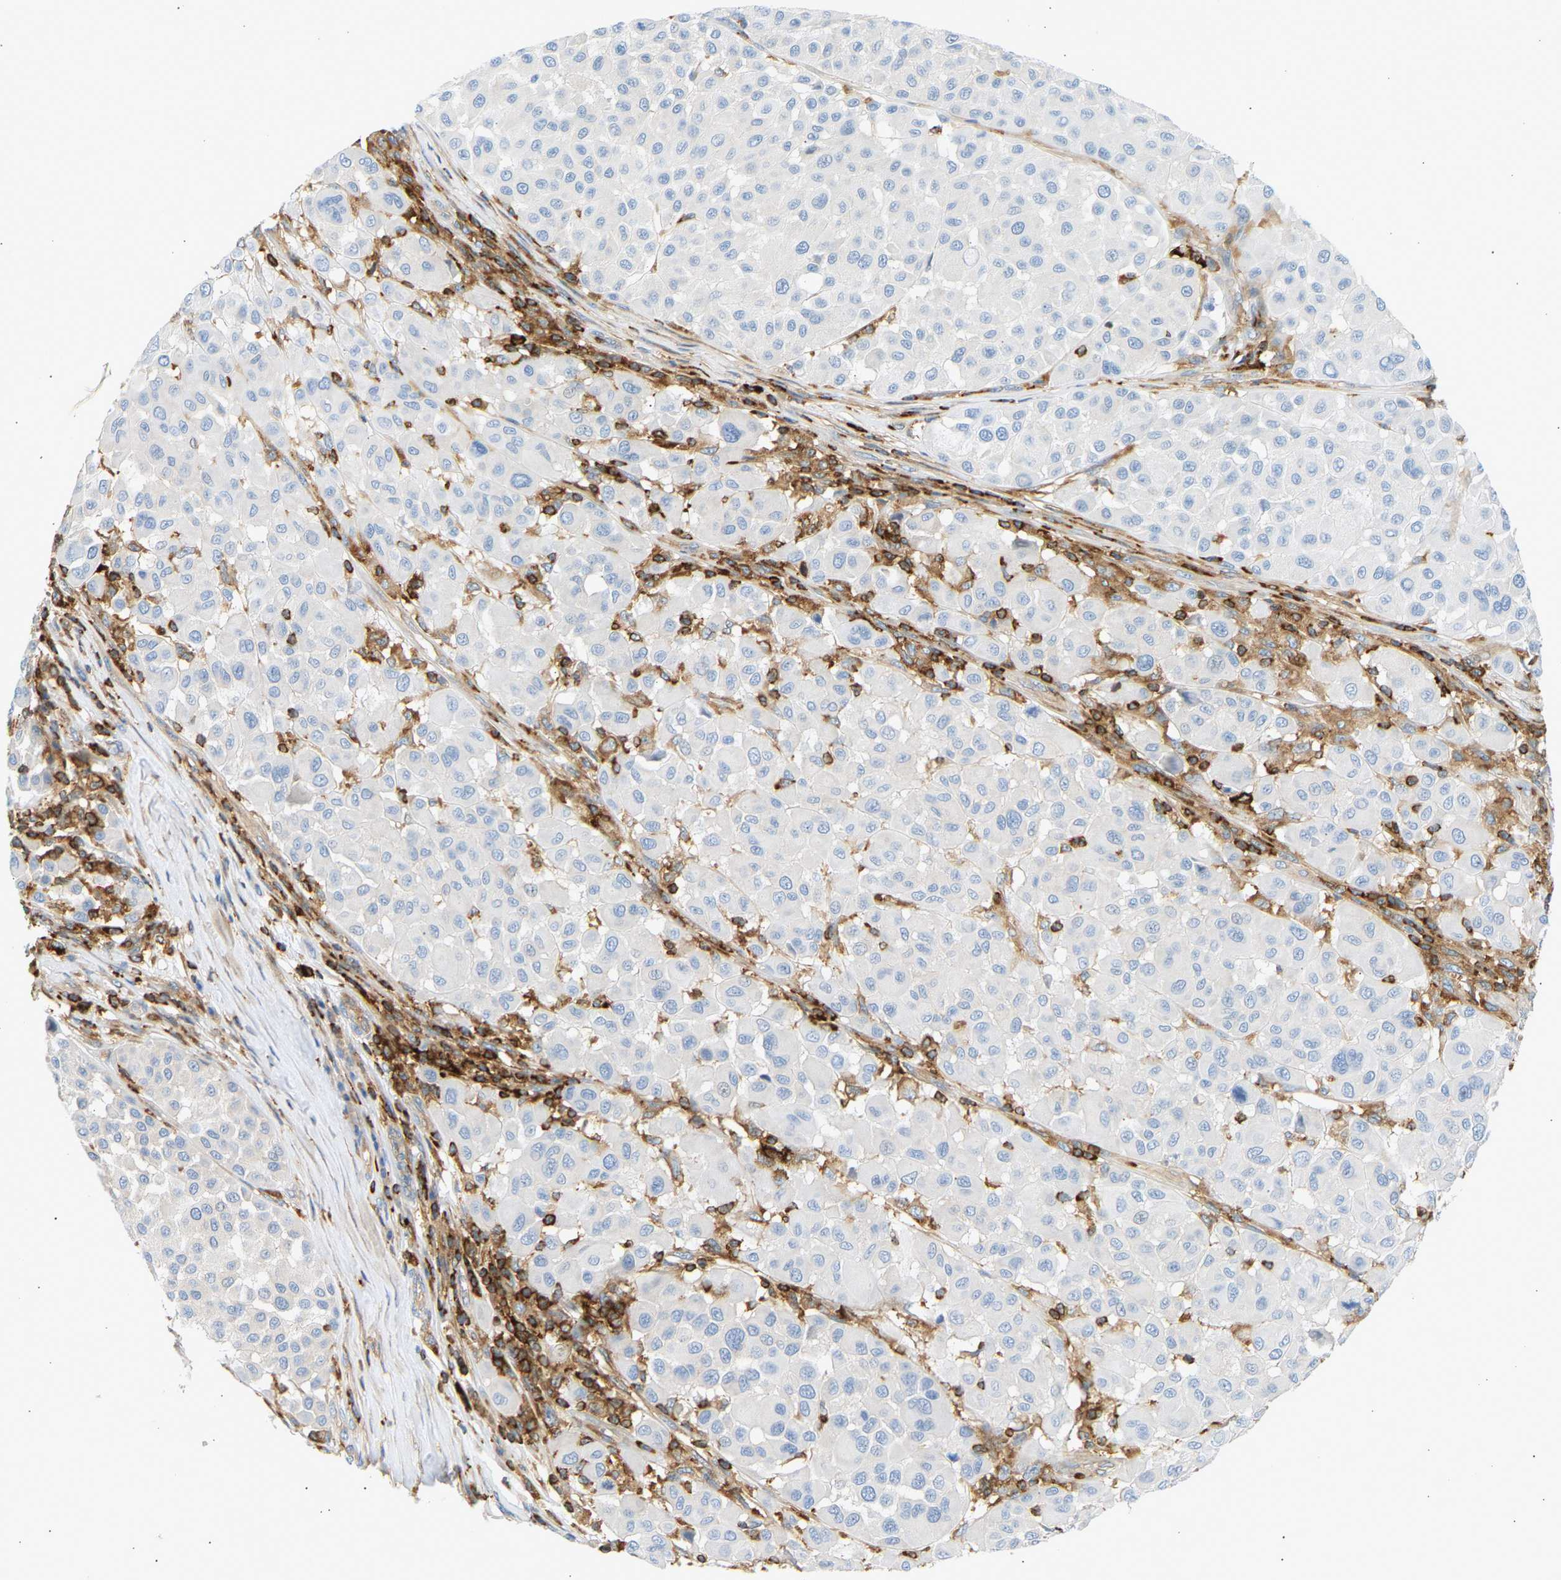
{"staining": {"intensity": "negative", "quantity": "none", "location": "none"}, "tissue": "melanoma", "cell_type": "Tumor cells", "image_type": "cancer", "snomed": [{"axis": "morphology", "description": "Malignant melanoma, Metastatic site"}, {"axis": "topography", "description": "Soft tissue"}], "caption": "Immunohistochemistry (IHC) photomicrograph of neoplastic tissue: human malignant melanoma (metastatic site) stained with DAB demonstrates no significant protein staining in tumor cells.", "gene": "FNBP1", "patient": {"sex": "male", "age": 41}}